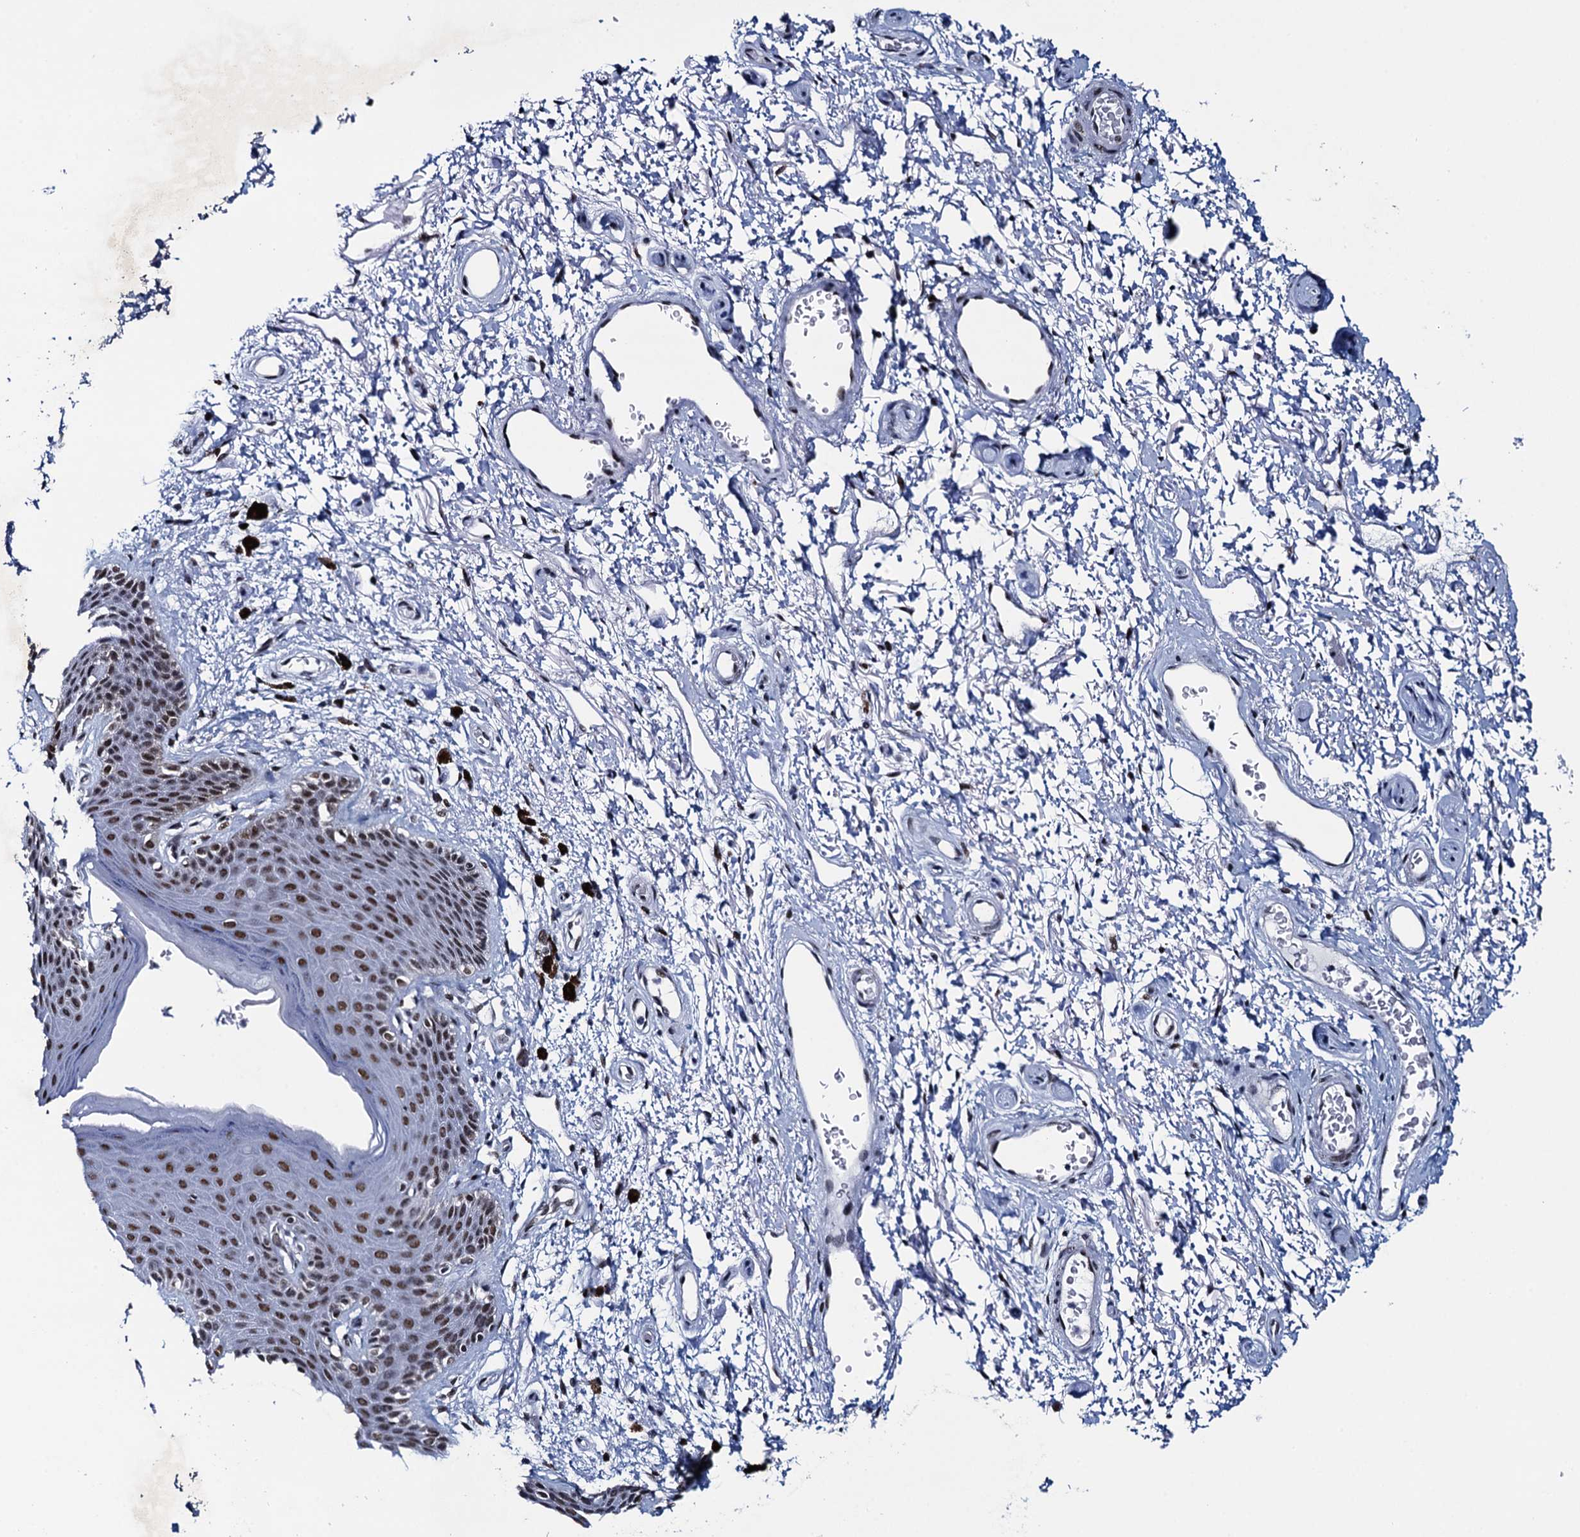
{"staining": {"intensity": "moderate", "quantity": ">75%", "location": "nuclear"}, "tissue": "skin", "cell_type": "Epidermal cells", "image_type": "normal", "snomed": [{"axis": "morphology", "description": "Normal tissue, NOS"}, {"axis": "topography", "description": "Anal"}], "caption": "The photomicrograph exhibits staining of benign skin, revealing moderate nuclear protein staining (brown color) within epidermal cells.", "gene": "HNRNPUL2", "patient": {"sex": "female", "age": 46}}